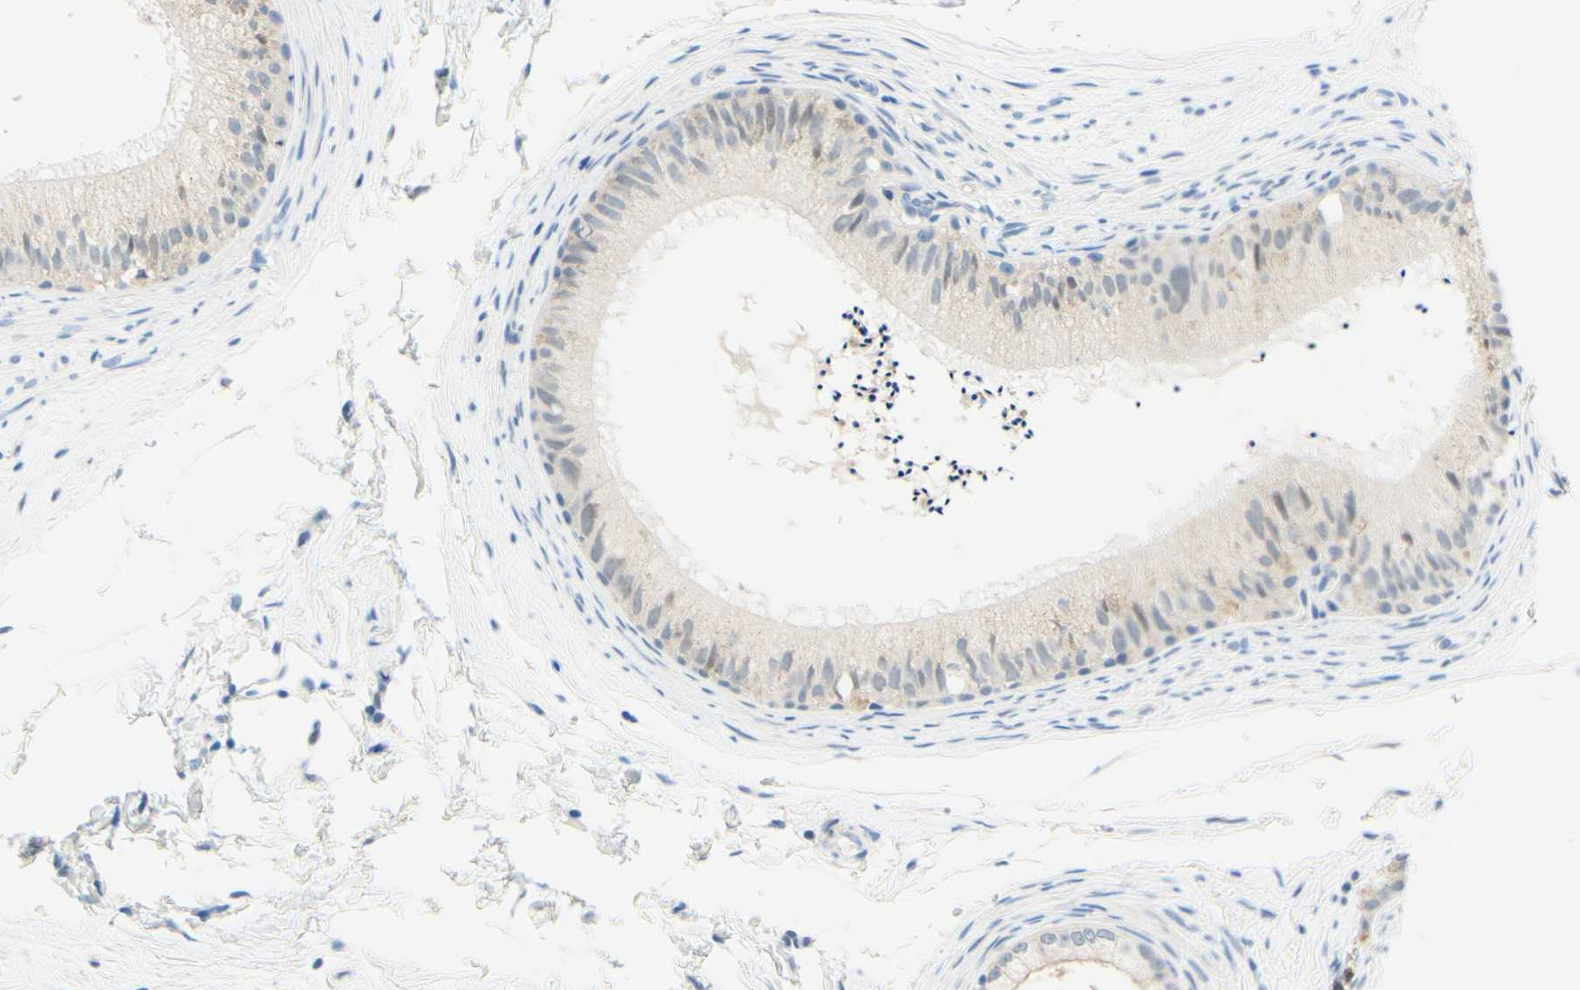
{"staining": {"intensity": "weak", "quantity": ">75%", "location": "cytoplasmic/membranous"}, "tissue": "epididymis", "cell_type": "Glandular cells", "image_type": "normal", "snomed": [{"axis": "morphology", "description": "Normal tissue, NOS"}, {"axis": "topography", "description": "Epididymis"}], "caption": "High-magnification brightfield microscopy of normal epididymis stained with DAB (3,3'-diaminobenzidine) (brown) and counterstained with hematoxylin (blue). glandular cells exhibit weak cytoplasmic/membranous staining is present in about>75% of cells. Using DAB (3,3'-diaminobenzidine) (brown) and hematoxylin (blue) stains, captured at high magnification using brightfield microscopy.", "gene": "TREM2", "patient": {"sex": "male", "age": 56}}